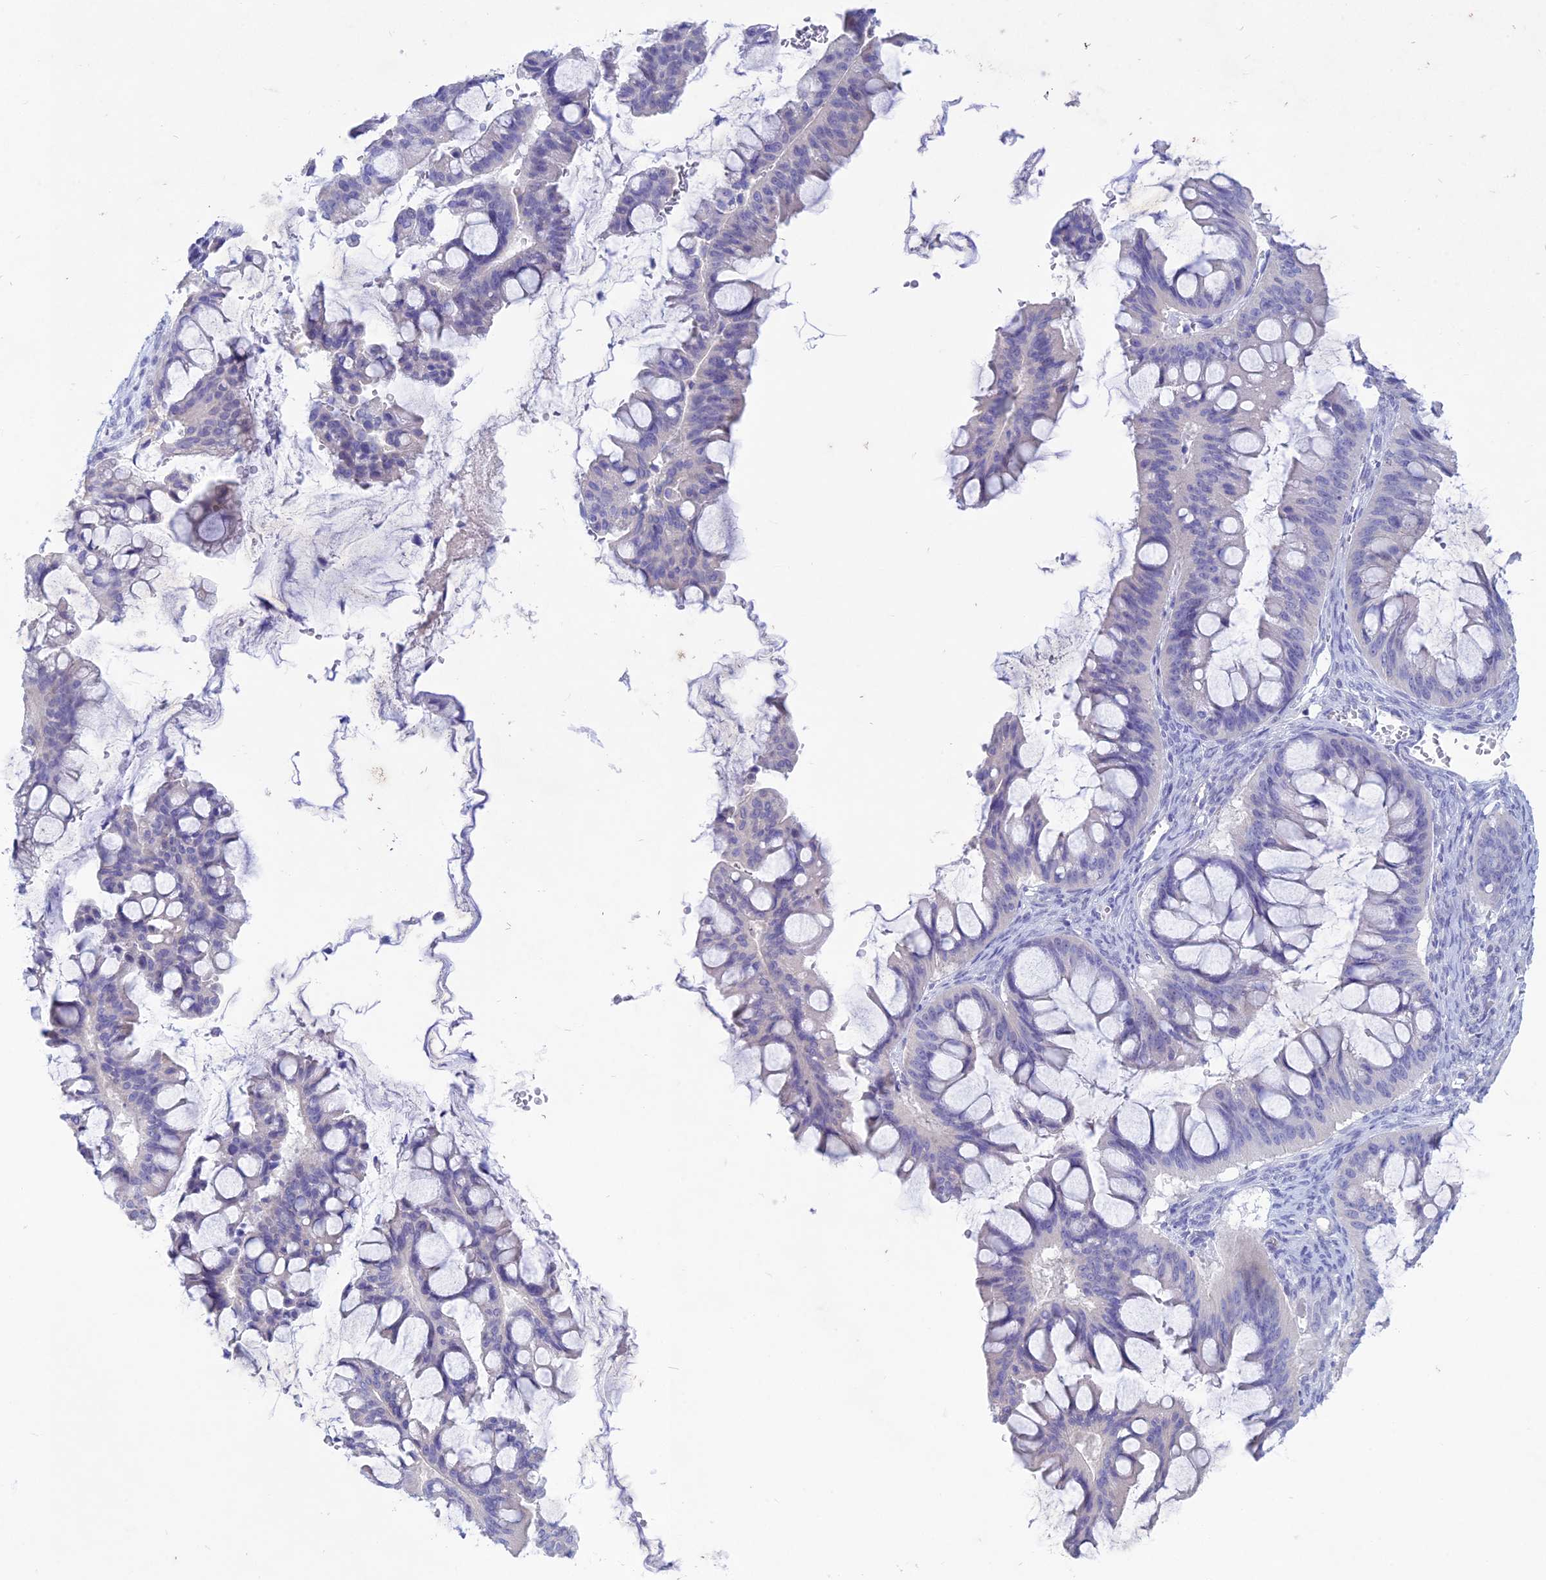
{"staining": {"intensity": "negative", "quantity": "none", "location": "none"}, "tissue": "ovarian cancer", "cell_type": "Tumor cells", "image_type": "cancer", "snomed": [{"axis": "morphology", "description": "Cystadenocarcinoma, mucinous, NOS"}, {"axis": "topography", "description": "Ovary"}], "caption": "The immunohistochemistry image has no significant positivity in tumor cells of ovarian mucinous cystadenocarcinoma tissue.", "gene": "BTBD19", "patient": {"sex": "female", "age": 73}}